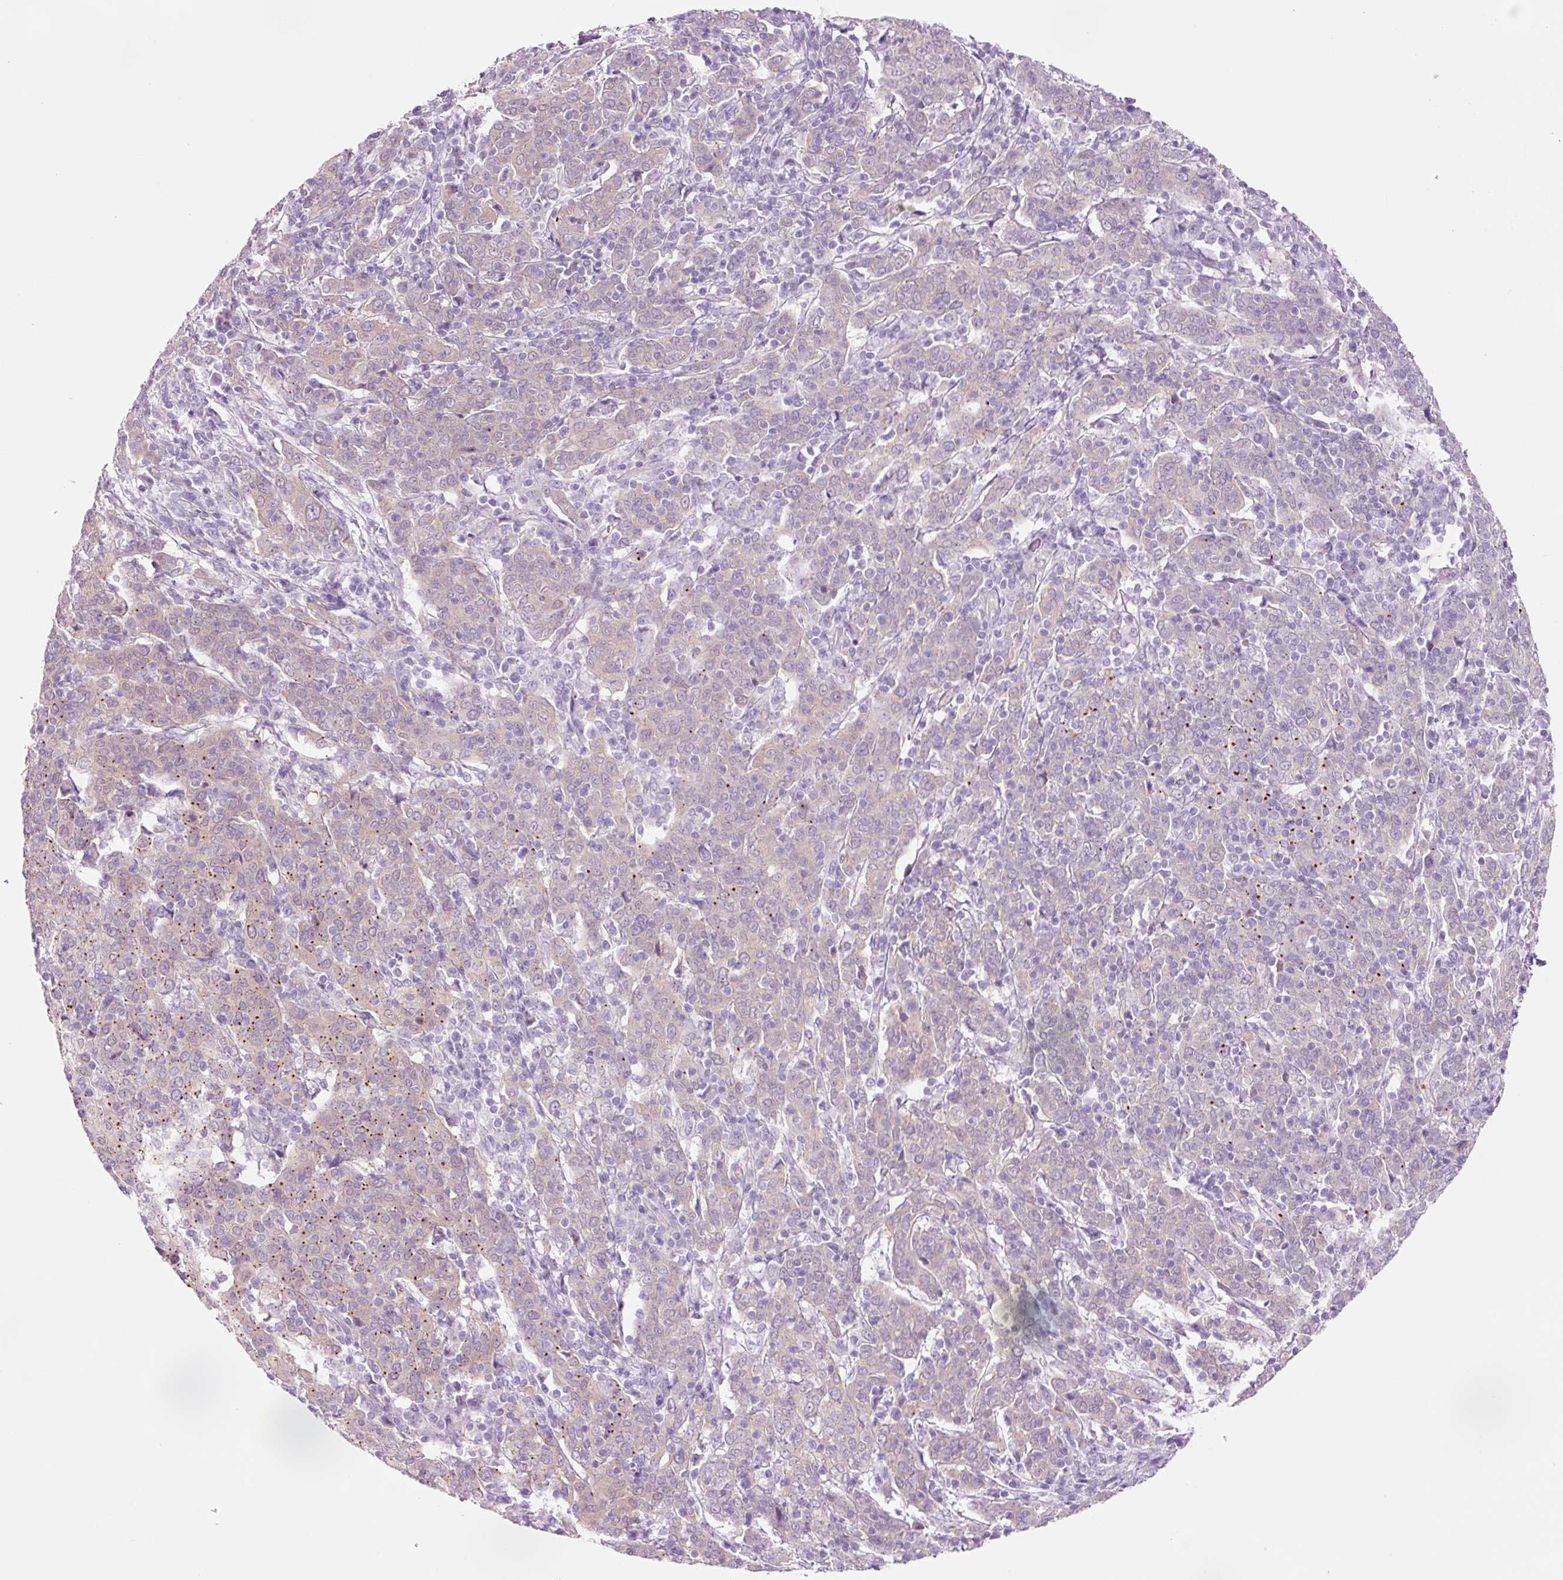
{"staining": {"intensity": "weak", "quantity": "25%-75%", "location": "cytoplasmic/membranous"}, "tissue": "cervical cancer", "cell_type": "Tumor cells", "image_type": "cancer", "snomed": [{"axis": "morphology", "description": "Squamous cell carcinoma, NOS"}, {"axis": "topography", "description": "Cervix"}], "caption": "Cervical cancer tissue exhibits weak cytoplasmic/membranous staining in about 25%-75% of tumor cells The protein is stained brown, and the nuclei are stained in blue (DAB (3,3'-diaminobenzidine) IHC with brightfield microscopy, high magnification).", "gene": "HSPA4L", "patient": {"sex": "female", "age": 67}}